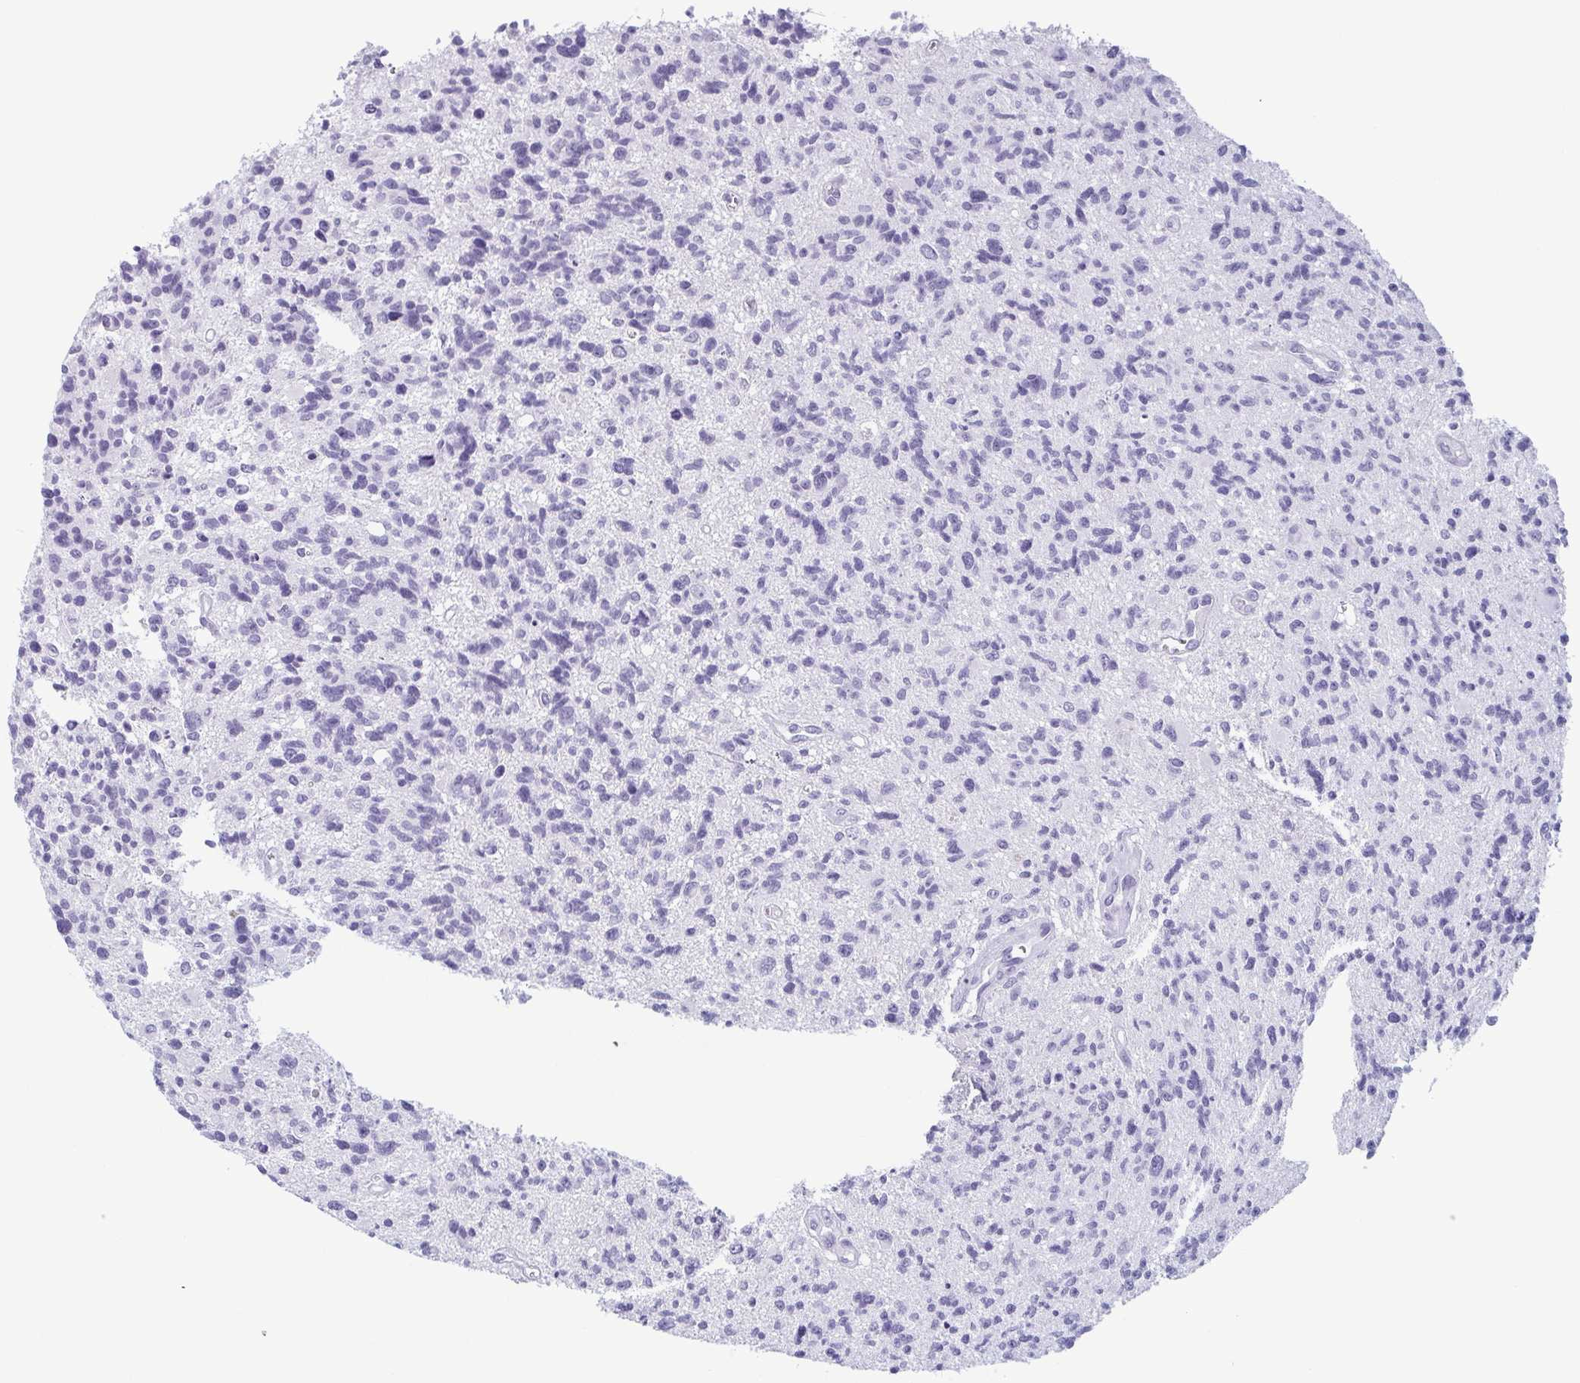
{"staining": {"intensity": "negative", "quantity": "none", "location": "none"}, "tissue": "glioma", "cell_type": "Tumor cells", "image_type": "cancer", "snomed": [{"axis": "morphology", "description": "Glioma, malignant, High grade"}, {"axis": "topography", "description": "Brain"}], "caption": "High magnification brightfield microscopy of malignant glioma (high-grade) stained with DAB (3,3'-diaminobenzidine) (brown) and counterstained with hematoxylin (blue): tumor cells show no significant expression.", "gene": "KRT78", "patient": {"sex": "male", "age": 29}}